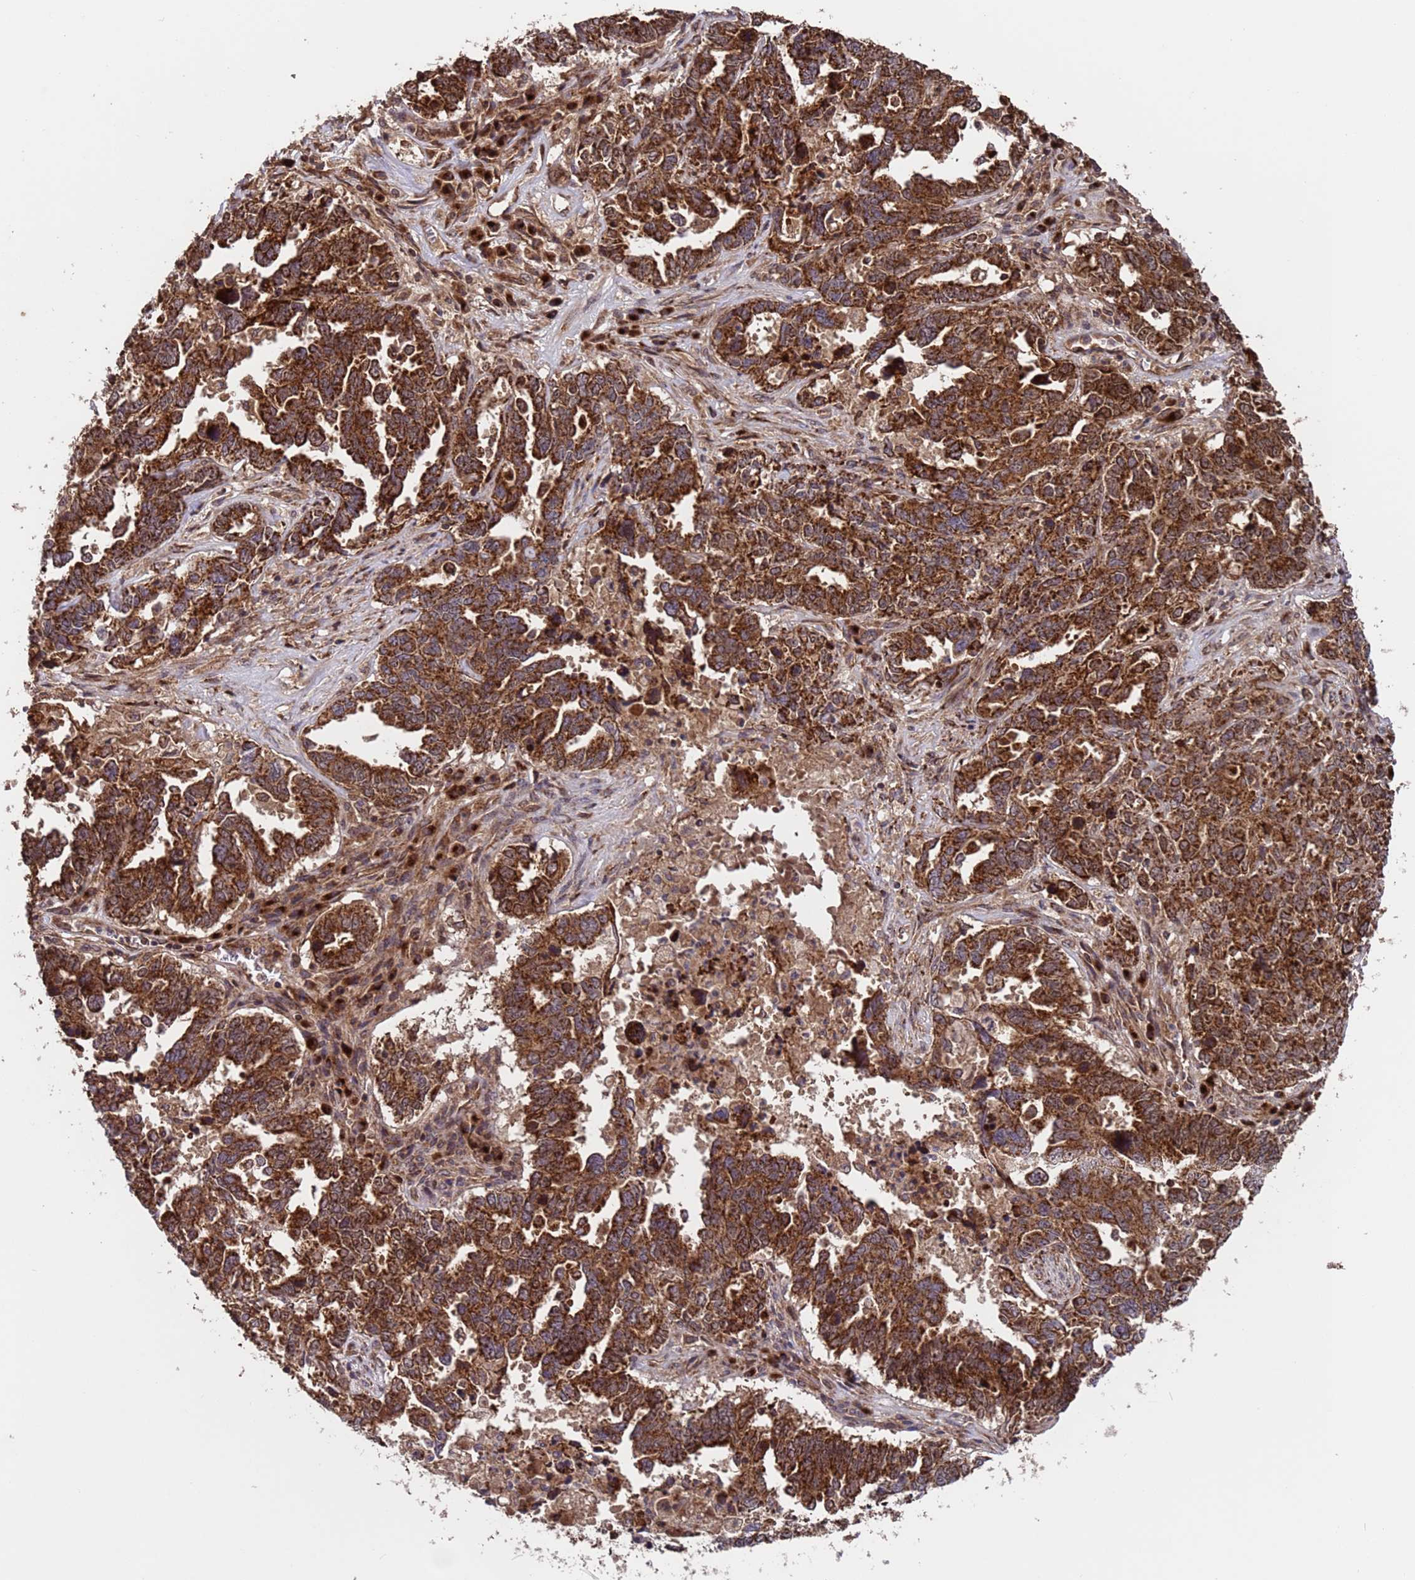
{"staining": {"intensity": "strong", "quantity": ">75%", "location": "cytoplasmic/membranous"}, "tissue": "ovarian cancer", "cell_type": "Tumor cells", "image_type": "cancer", "snomed": [{"axis": "morphology", "description": "Carcinoma, endometroid"}, {"axis": "topography", "description": "Ovary"}], "caption": "Immunohistochemistry (IHC) of endometroid carcinoma (ovarian) reveals high levels of strong cytoplasmic/membranous staining in approximately >75% of tumor cells. Using DAB (brown) and hematoxylin (blue) stains, captured at high magnification using brightfield microscopy.", "gene": "TSR3", "patient": {"sex": "female", "age": 62}}